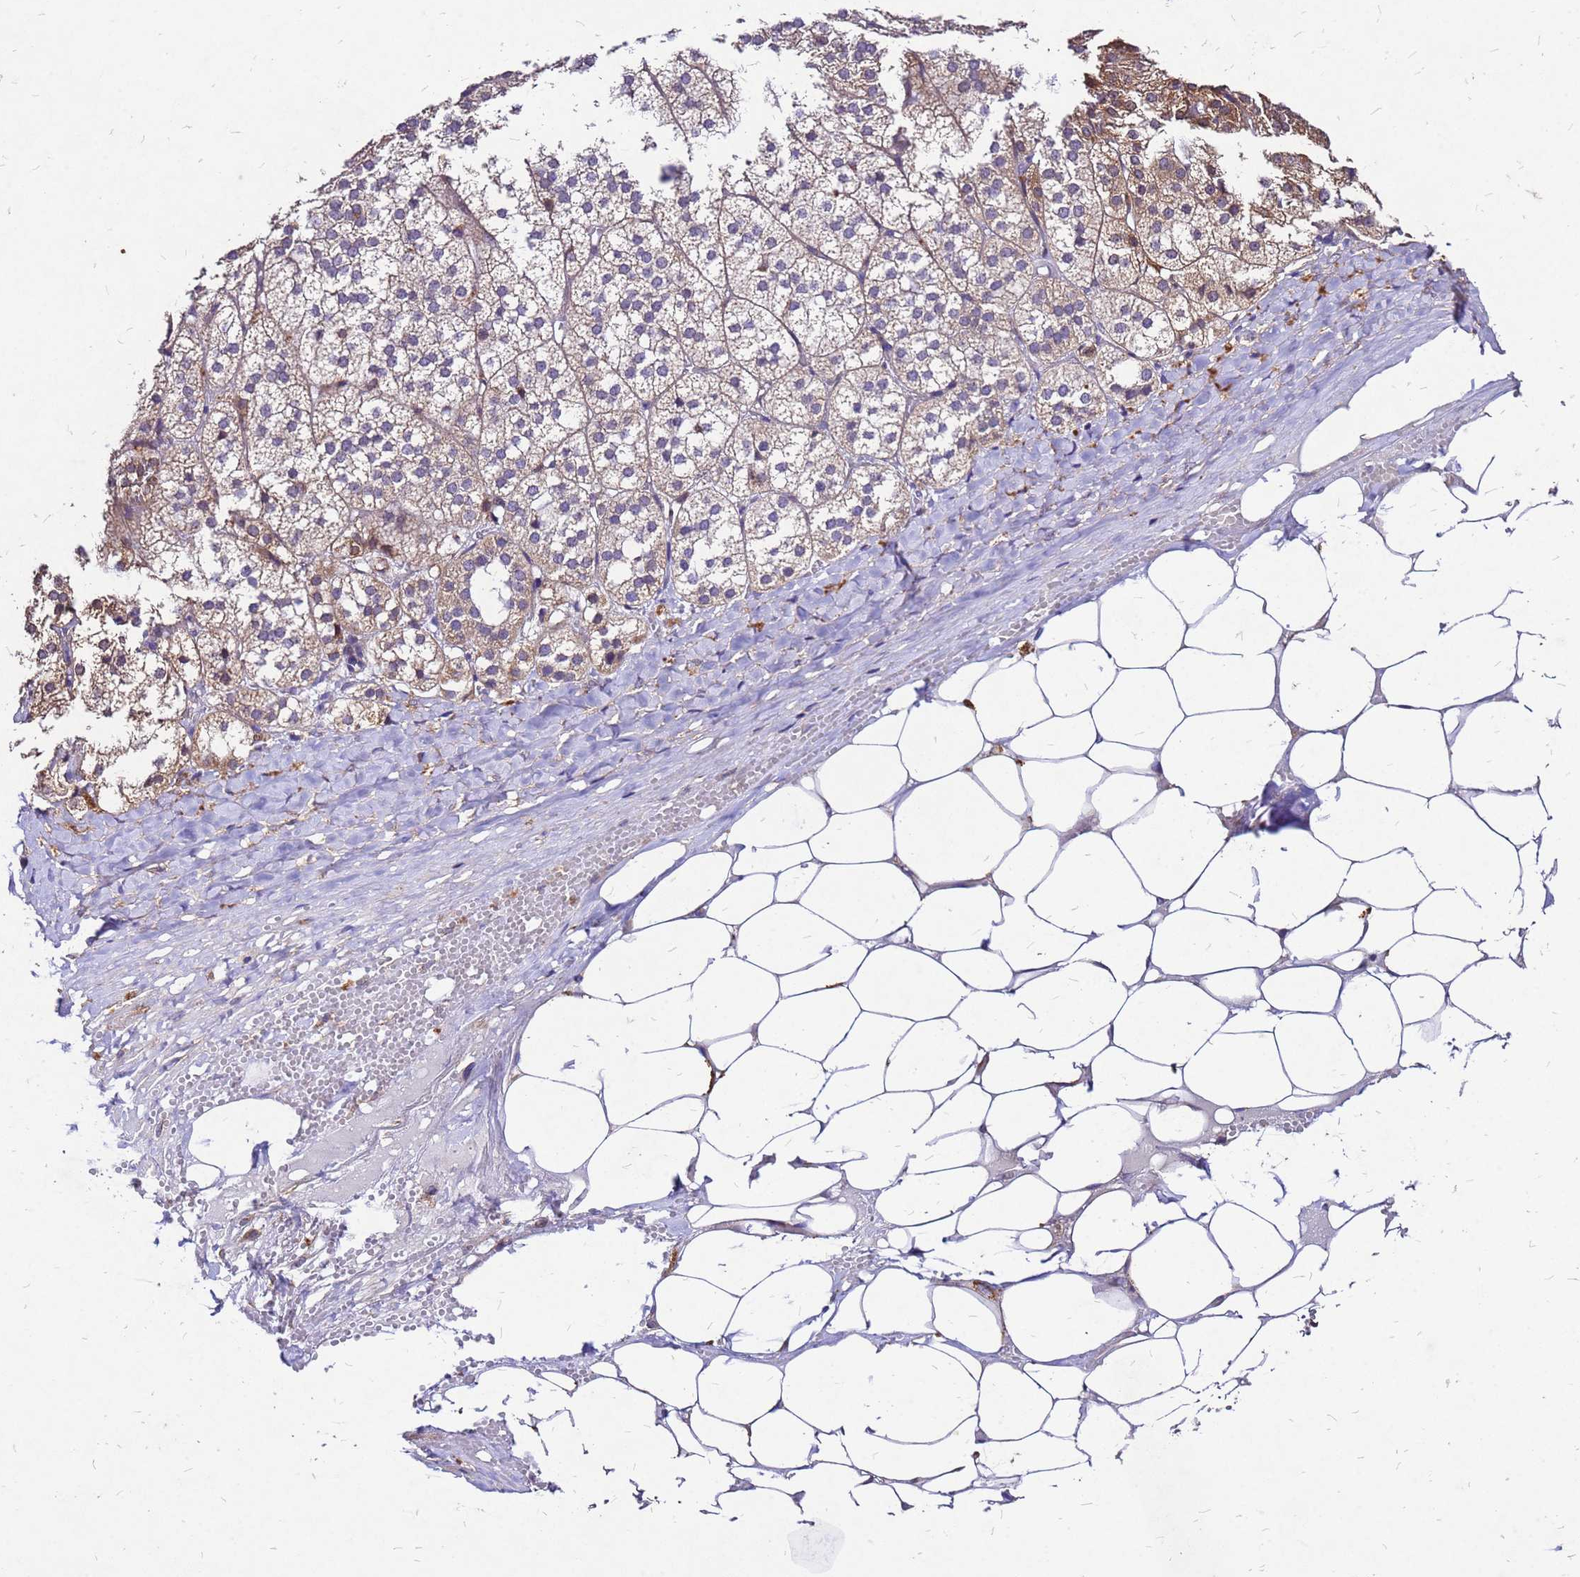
{"staining": {"intensity": "moderate", "quantity": "<25%", "location": "cytoplasmic/membranous"}, "tissue": "adrenal gland", "cell_type": "Glandular cells", "image_type": "normal", "snomed": [{"axis": "morphology", "description": "Normal tissue, NOS"}, {"axis": "topography", "description": "Adrenal gland"}], "caption": "This image reveals immunohistochemistry staining of unremarkable human adrenal gland, with low moderate cytoplasmic/membranous staining in about <25% of glandular cells.", "gene": "DUSP23", "patient": {"sex": "female", "age": 61}}